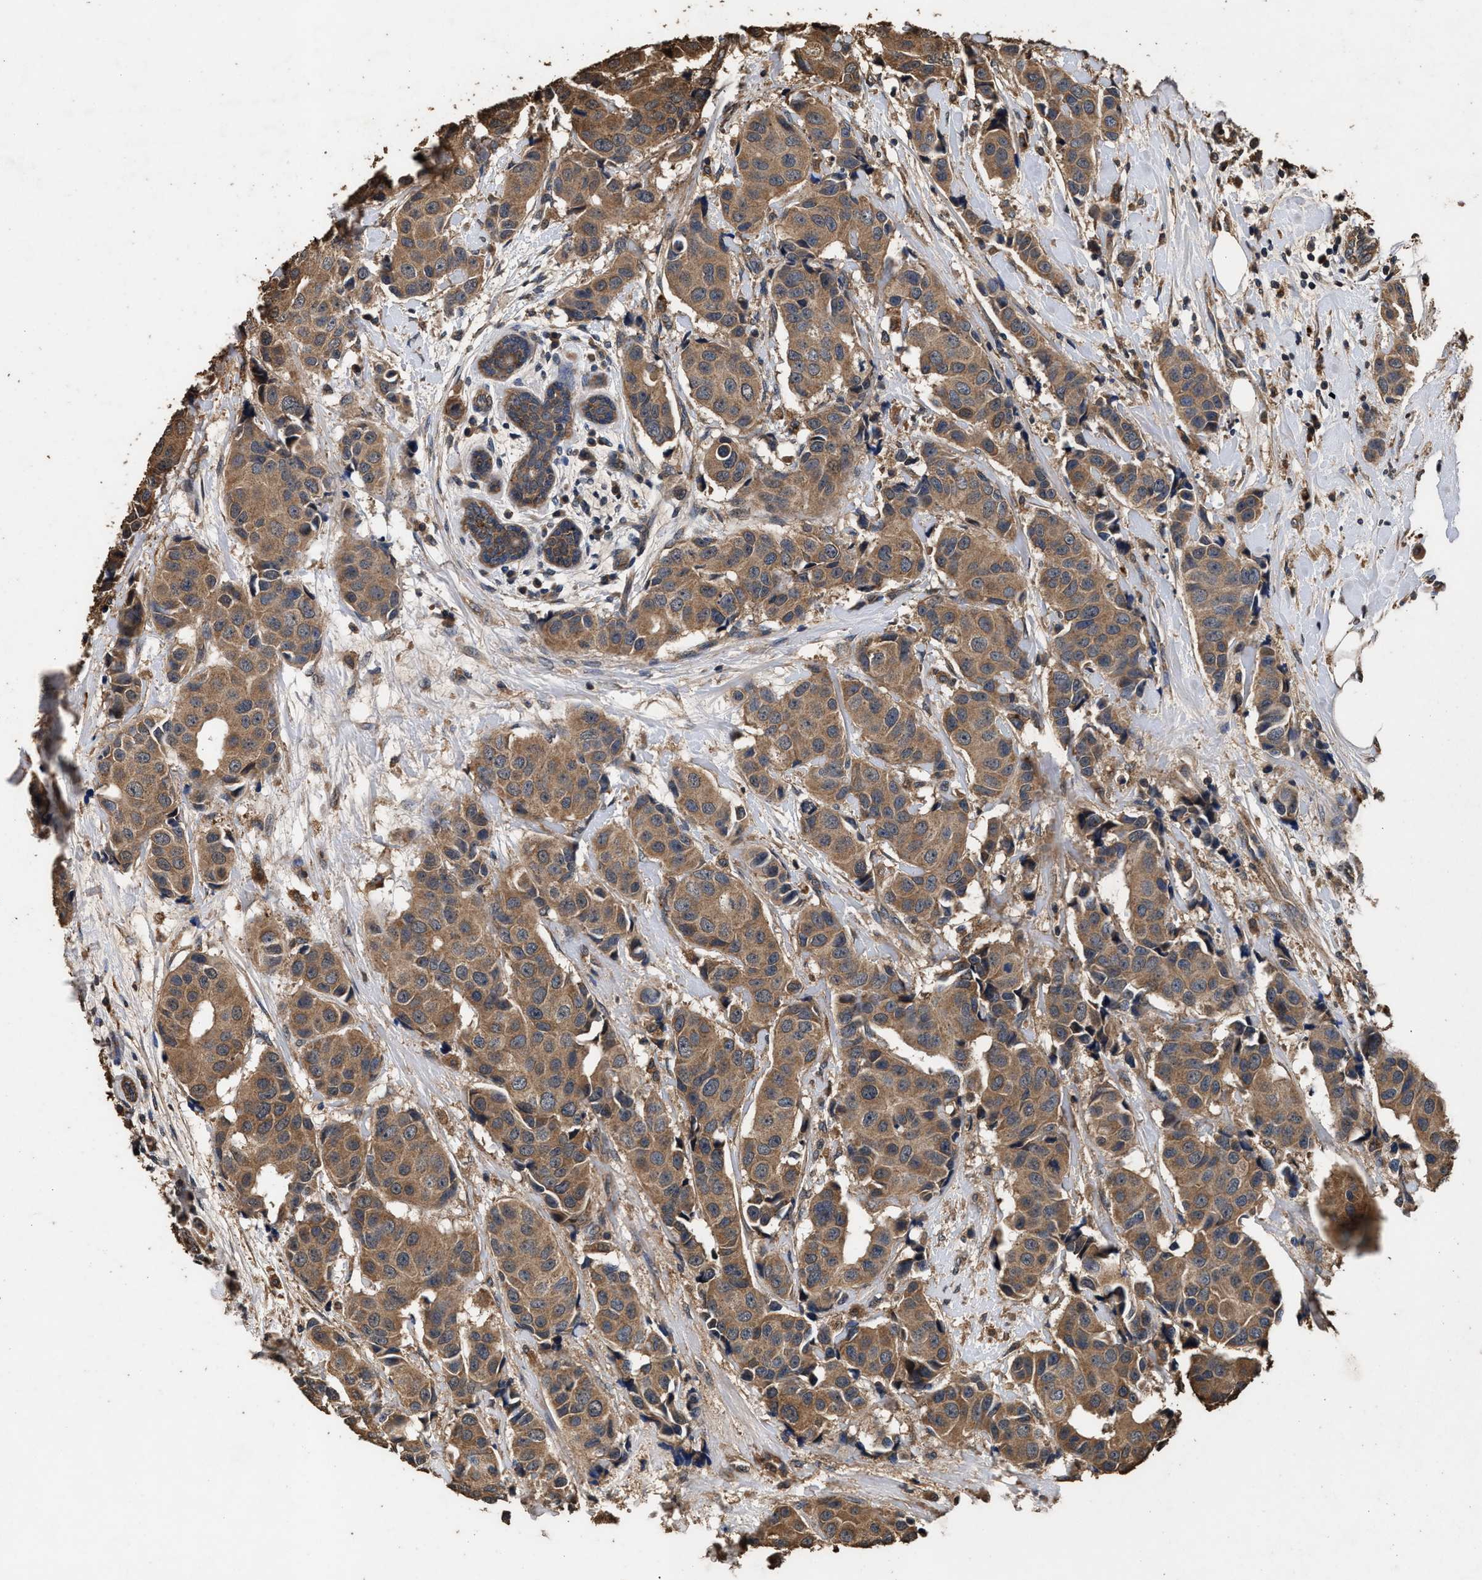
{"staining": {"intensity": "moderate", "quantity": ">75%", "location": "cytoplasmic/membranous"}, "tissue": "breast cancer", "cell_type": "Tumor cells", "image_type": "cancer", "snomed": [{"axis": "morphology", "description": "Normal tissue, NOS"}, {"axis": "morphology", "description": "Duct carcinoma"}, {"axis": "topography", "description": "Breast"}], "caption": "Human breast cancer (intraductal carcinoma) stained with a protein marker displays moderate staining in tumor cells.", "gene": "KYAT1", "patient": {"sex": "female", "age": 39}}